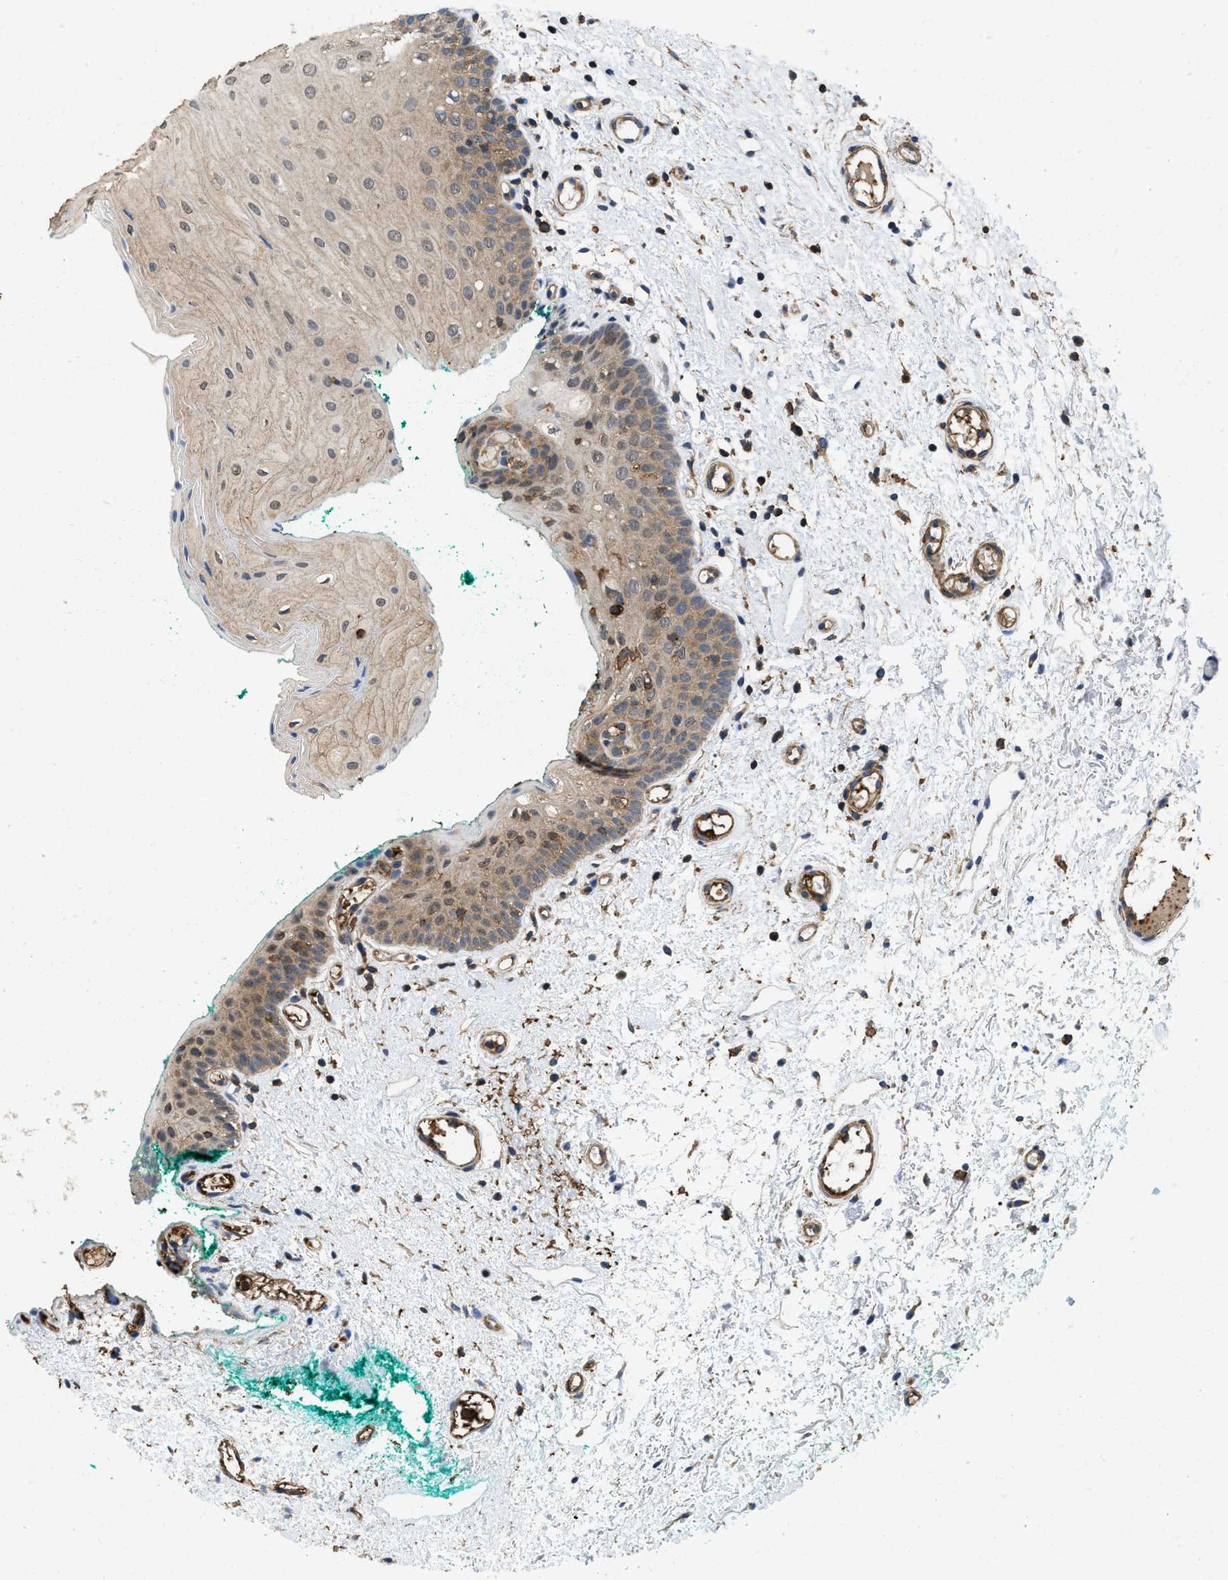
{"staining": {"intensity": "weak", "quantity": "25%-75%", "location": "cytoplasmic/membranous"}, "tissue": "oral mucosa", "cell_type": "Squamous epithelial cells", "image_type": "normal", "snomed": [{"axis": "morphology", "description": "Normal tissue, NOS"}, {"axis": "morphology", "description": "Squamous cell carcinoma, NOS"}, {"axis": "topography", "description": "Oral tissue"}, {"axis": "topography", "description": "Salivary gland"}, {"axis": "topography", "description": "Head-Neck"}], "caption": "Protein staining reveals weak cytoplasmic/membranous positivity in about 25%-75% of squamous epithelial cells in benign oral mucosa. The staining was performed using DAB (3,3'-diaminobenzidine) to visualize the protein expression in brown, while the nuclei were stained in blue with hematoxylin (Magnification: 20x).", "gene": "LINGO2", "patient": {"sex": "female", "age": 62}}